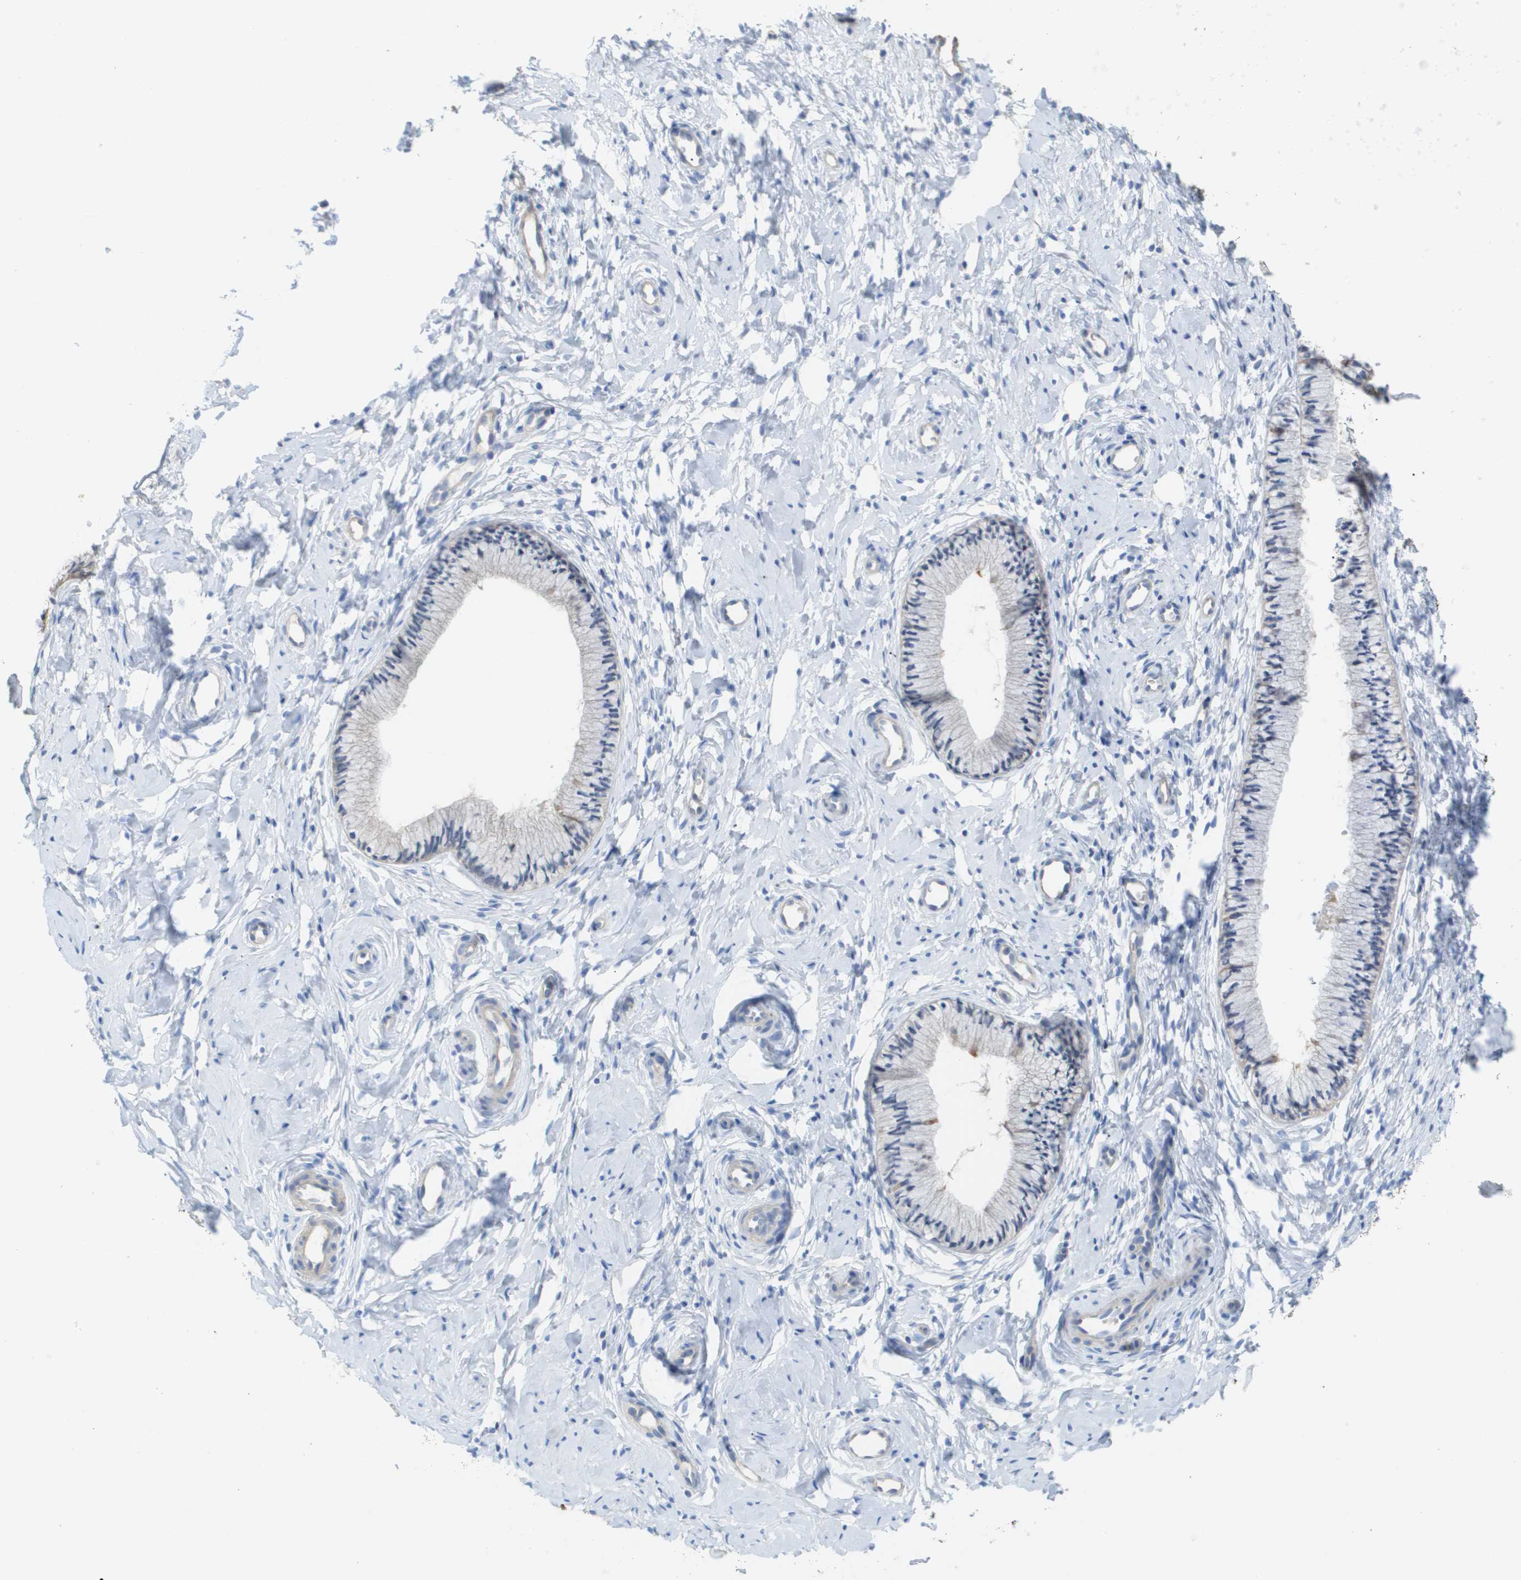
{"staining": {"intensity": "weak", "quantity": "<25%", "location": "cytoplasmic/membranous"}, "tissue": "cervix", "cell_type": "Glandular cells", "image_type": "normal", "snomed": [{"axis": "morphology", "description": "Normal tissue, NOS"}, {"axis": "topography", "description": "Cervix"}], "caption": "A micrograph of human cervix is negative for staining in glandular cells. (Stains: DAB (3,3'-diaminobenzidine) IHC with hematoxylin counter stain, Microscopy: brightfield microscopy at high magnification).", "gene": "MYL3", "patient": {"sex": "female", "age": 46}}